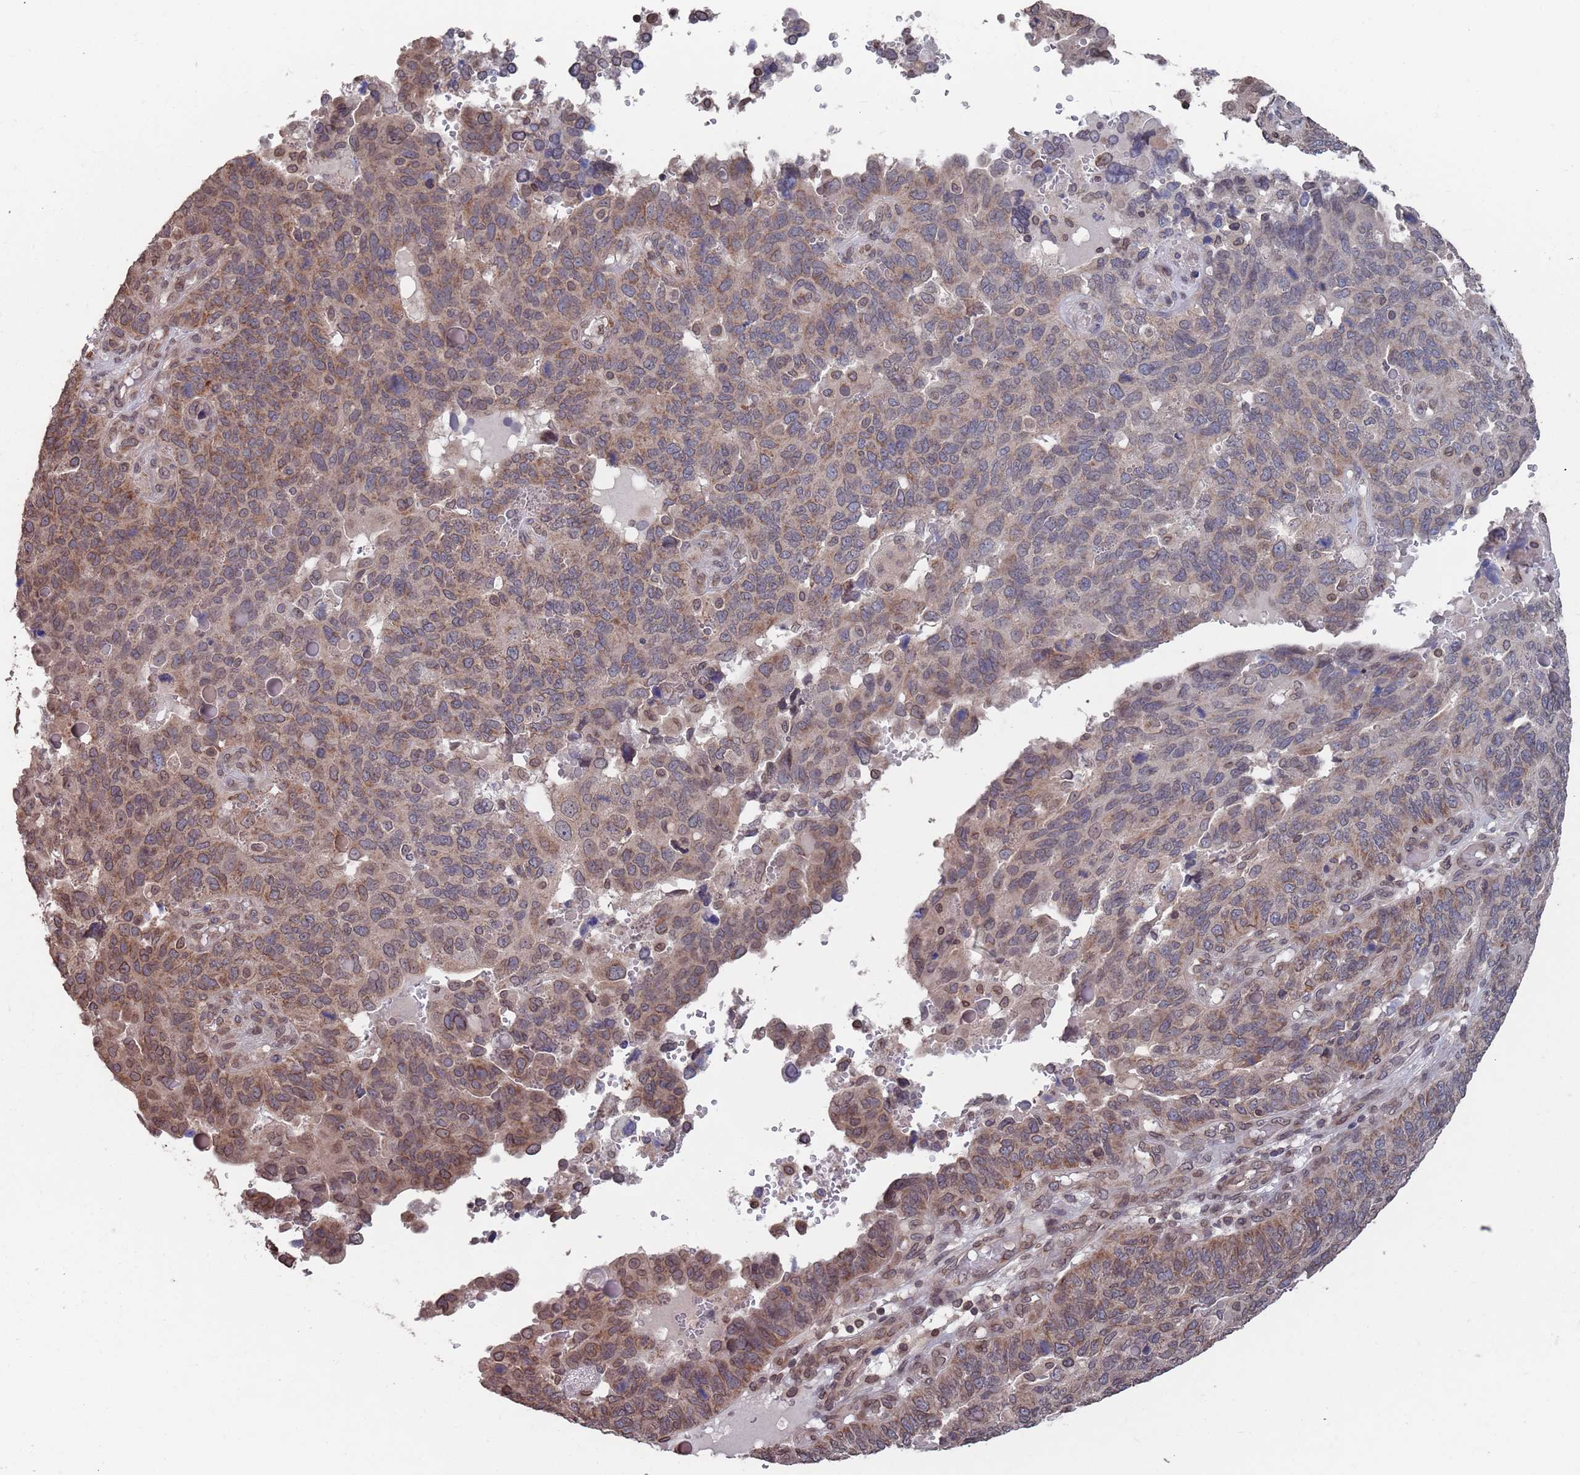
{"staining": {"intensity": "moderate", "quantity": "25%-75%", "location": "cytoplasmic/membranous,nuclear"}, "tissue": "endometrial cancer", "cell_type": "Tumor cells", "image_type": "cancer", "snomed": [{"axis": "morphology", "description": "Adenocarcinoma, NOS"}, {"axis": "topography", "description": "Endometrium"}], "caption": "This histopathology image exhibits immunohistochemistry staining of adenocarcinoma (endometrial), with medium moderate cytoplasmic/membranous and nuclear positivity in about 25%-75% of tumor cells.", "gene": "SDHAF3", "patient": {"sex": "female", "age": 66}}